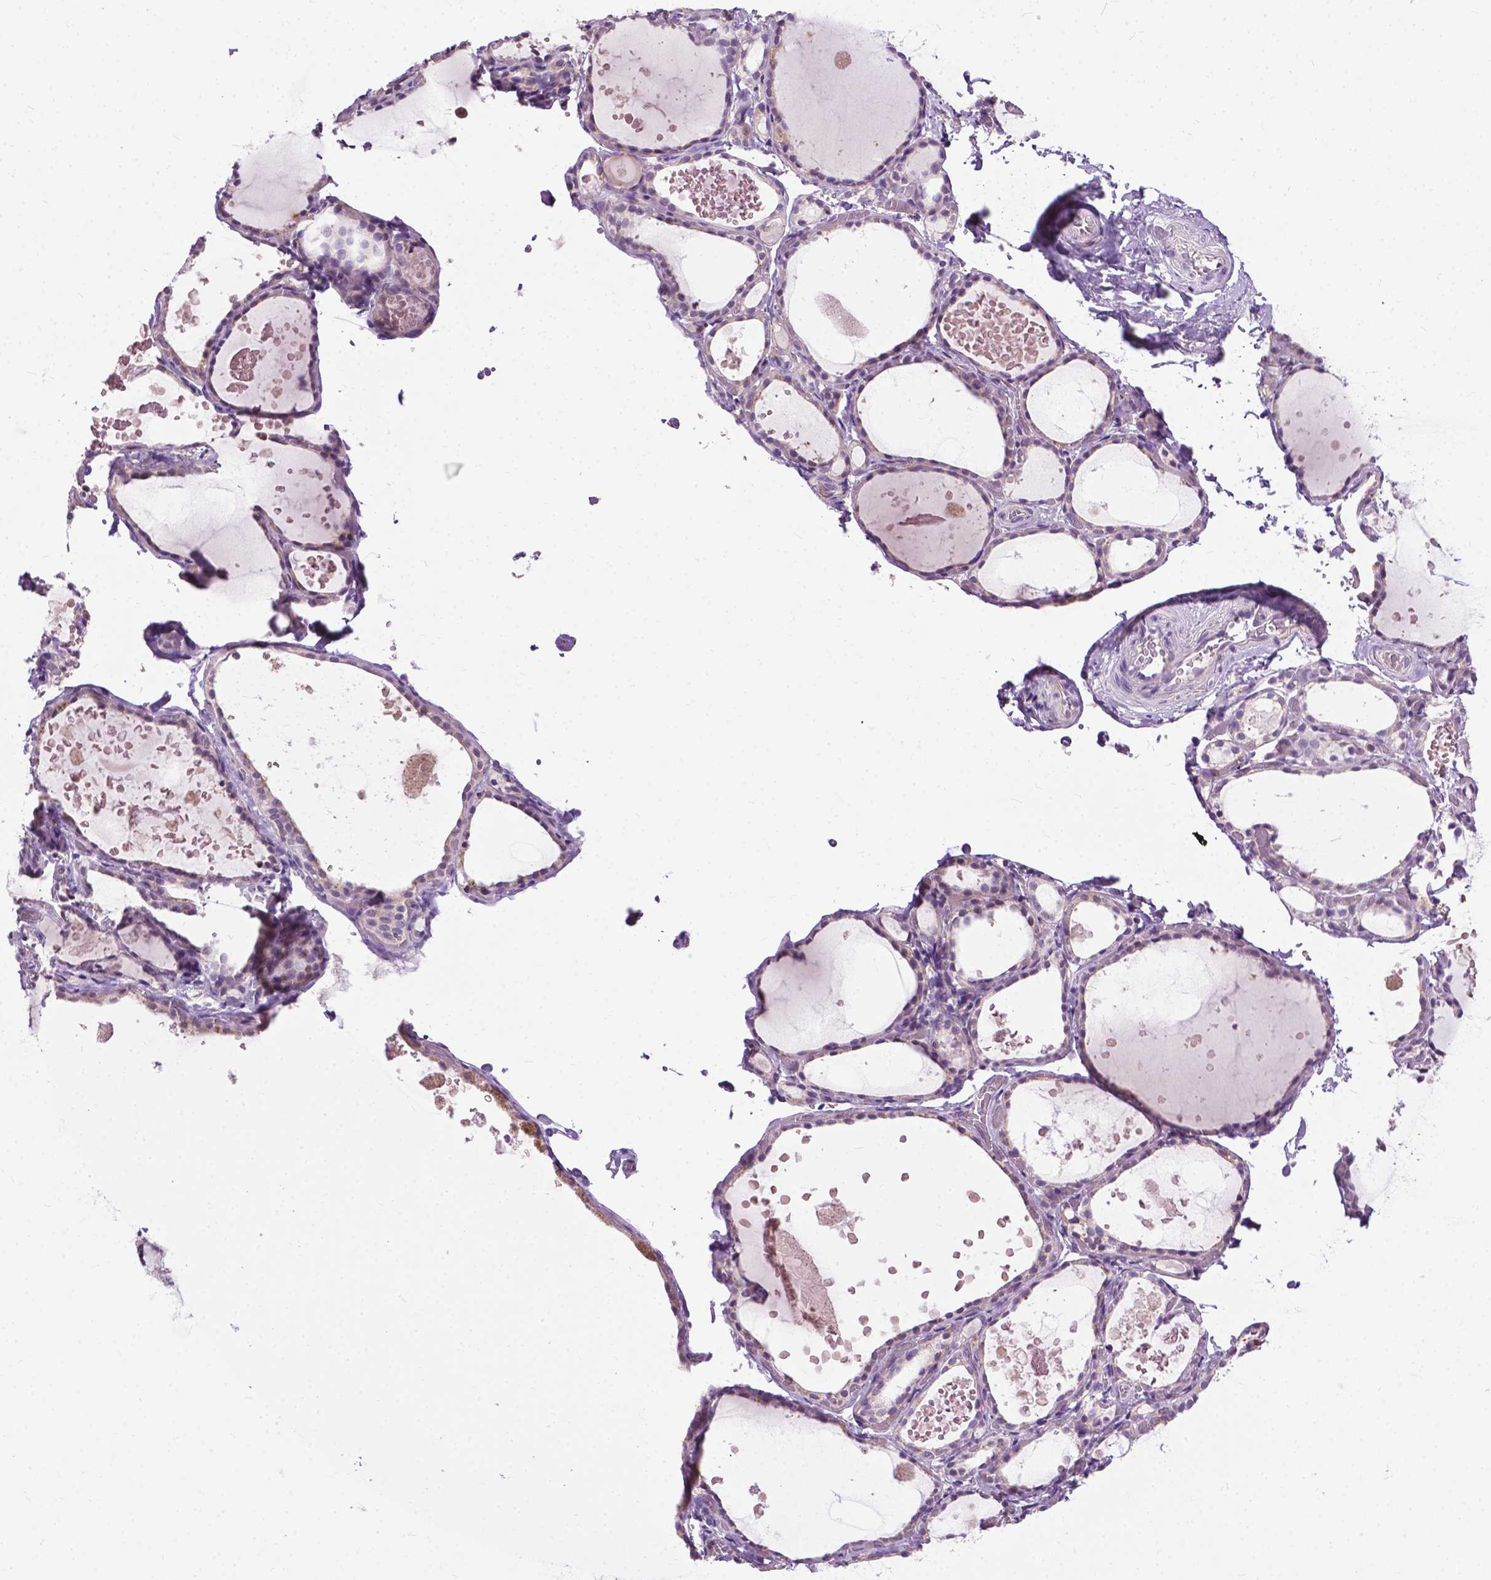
{"staining": {"intensity": "weak", "quantity": "25%-75%", "location": "cytoplasmic/membranous"}, "tissue": "thyroid gland", "cell_type": "Glandular cells", "image_type": "normal", "snomed": [{"axis": "morphology", "description": "Normal tissue, NOS"}, {"axis": "topography", "description": "Thyroid gland"}], "caption": "This image shows unremarkable thyroid gland stained with IHC to label a protein in brown. The cytoplasmic/membranous of glandular cells show weak positivity for the protein. Nuclei are counter-stained blue.", "gene": "TTC9B", "patient": {"sex": "female", "age": 56}}